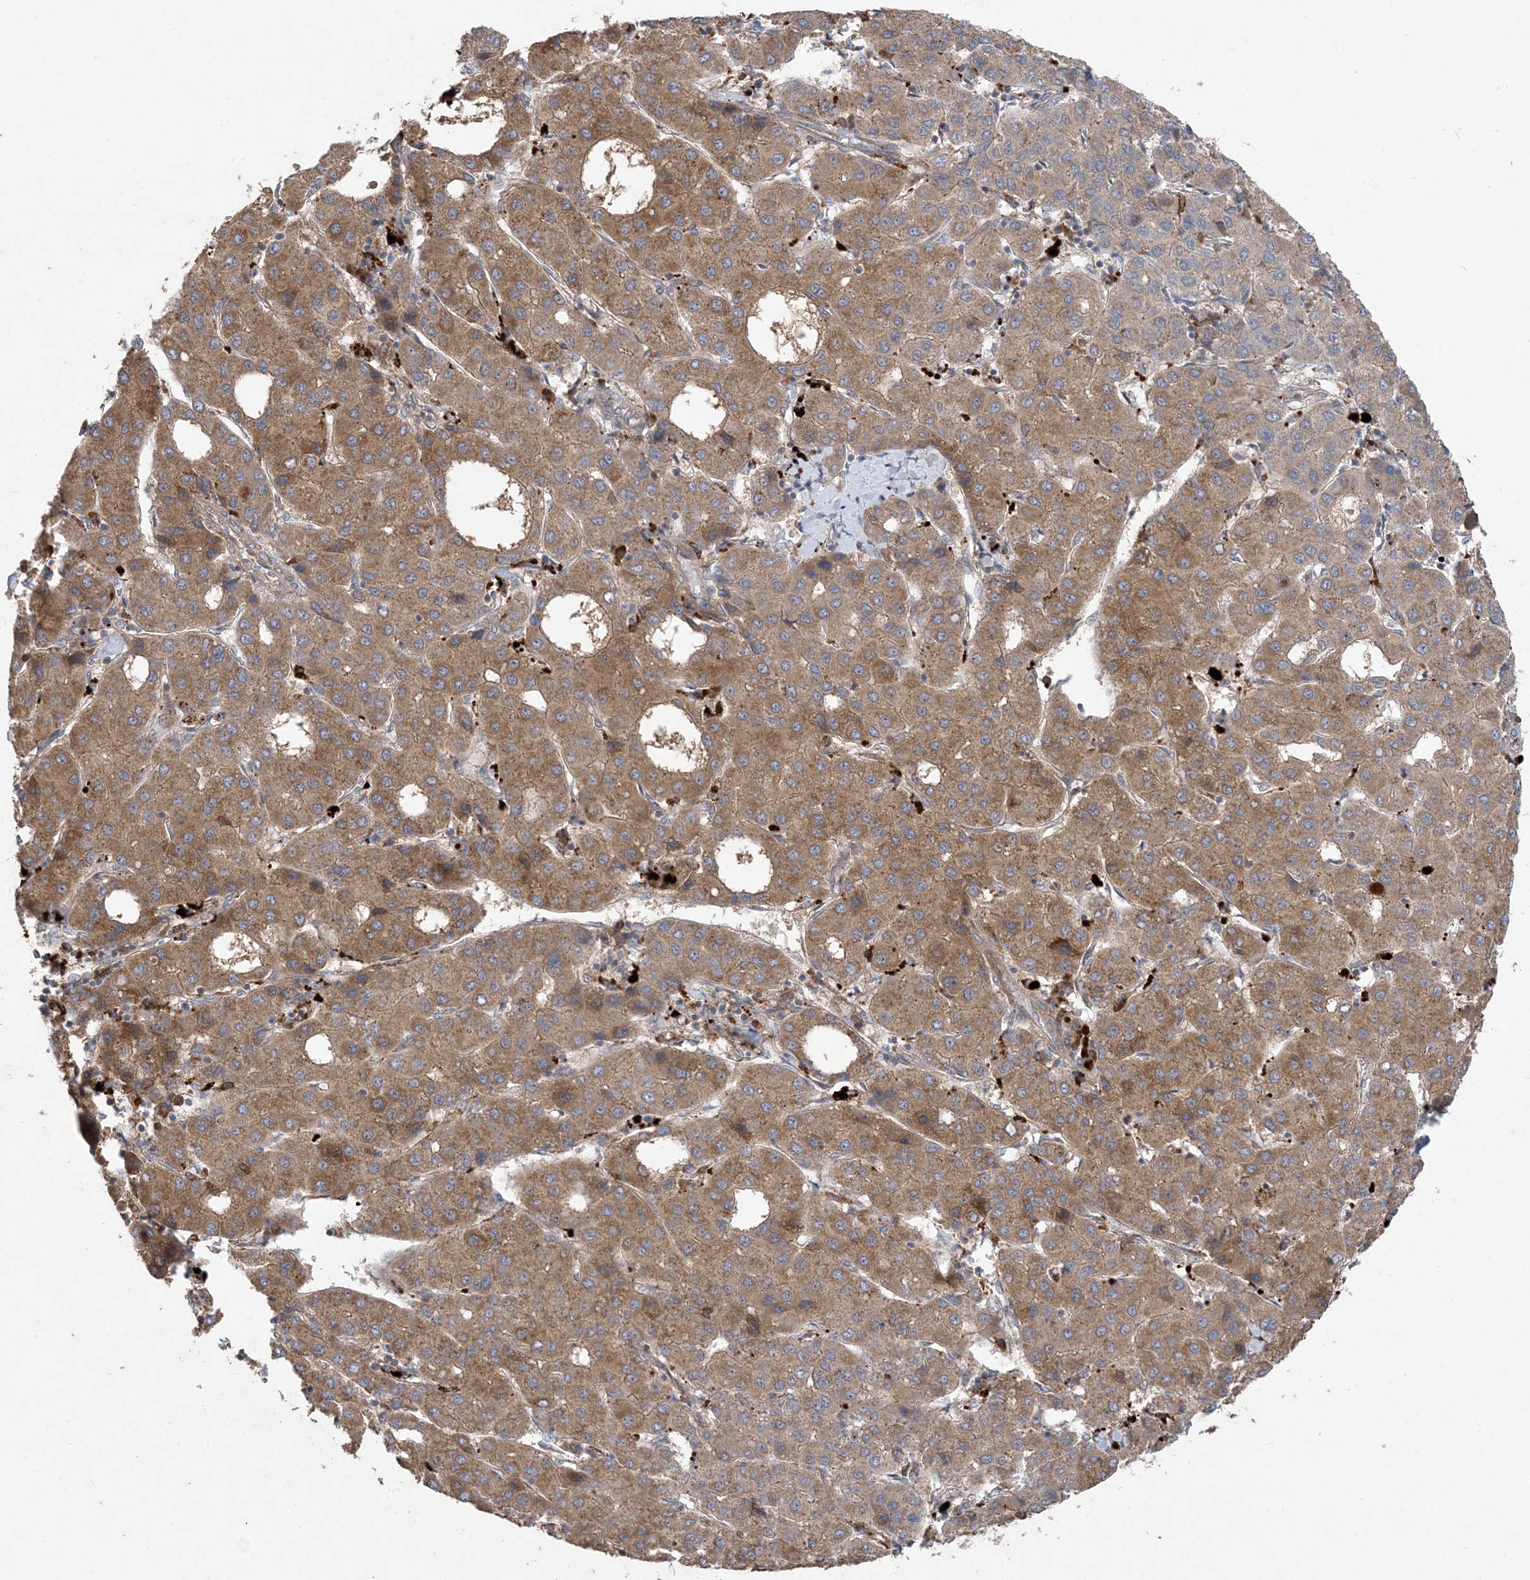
{"staining": {"intensity": "moderate", "quantity": ">75%", "location": "cytoplasmic/membranous"}, "tissue": "liver cancer", "cell_type": "Tumor cells", "image_type": "cancer", "snomed": [{"axis": "morphology", "description": "Carcinoma, Hepatocellular, NOS"}, {"axis": "topography", "description": "Liver"}], "caption": "Liver hepatocellular carcinoma stained with IHC demonstrates moderate cytoplasmic/membranous positivity in approximately >75% of tumor cells. Using DAB (brown) and hematoxylin (blue) stains, captured at high magnification using brightfield microscopy.", "gene": "MASP2", "patient": {"sex": "male", "age": 65}}